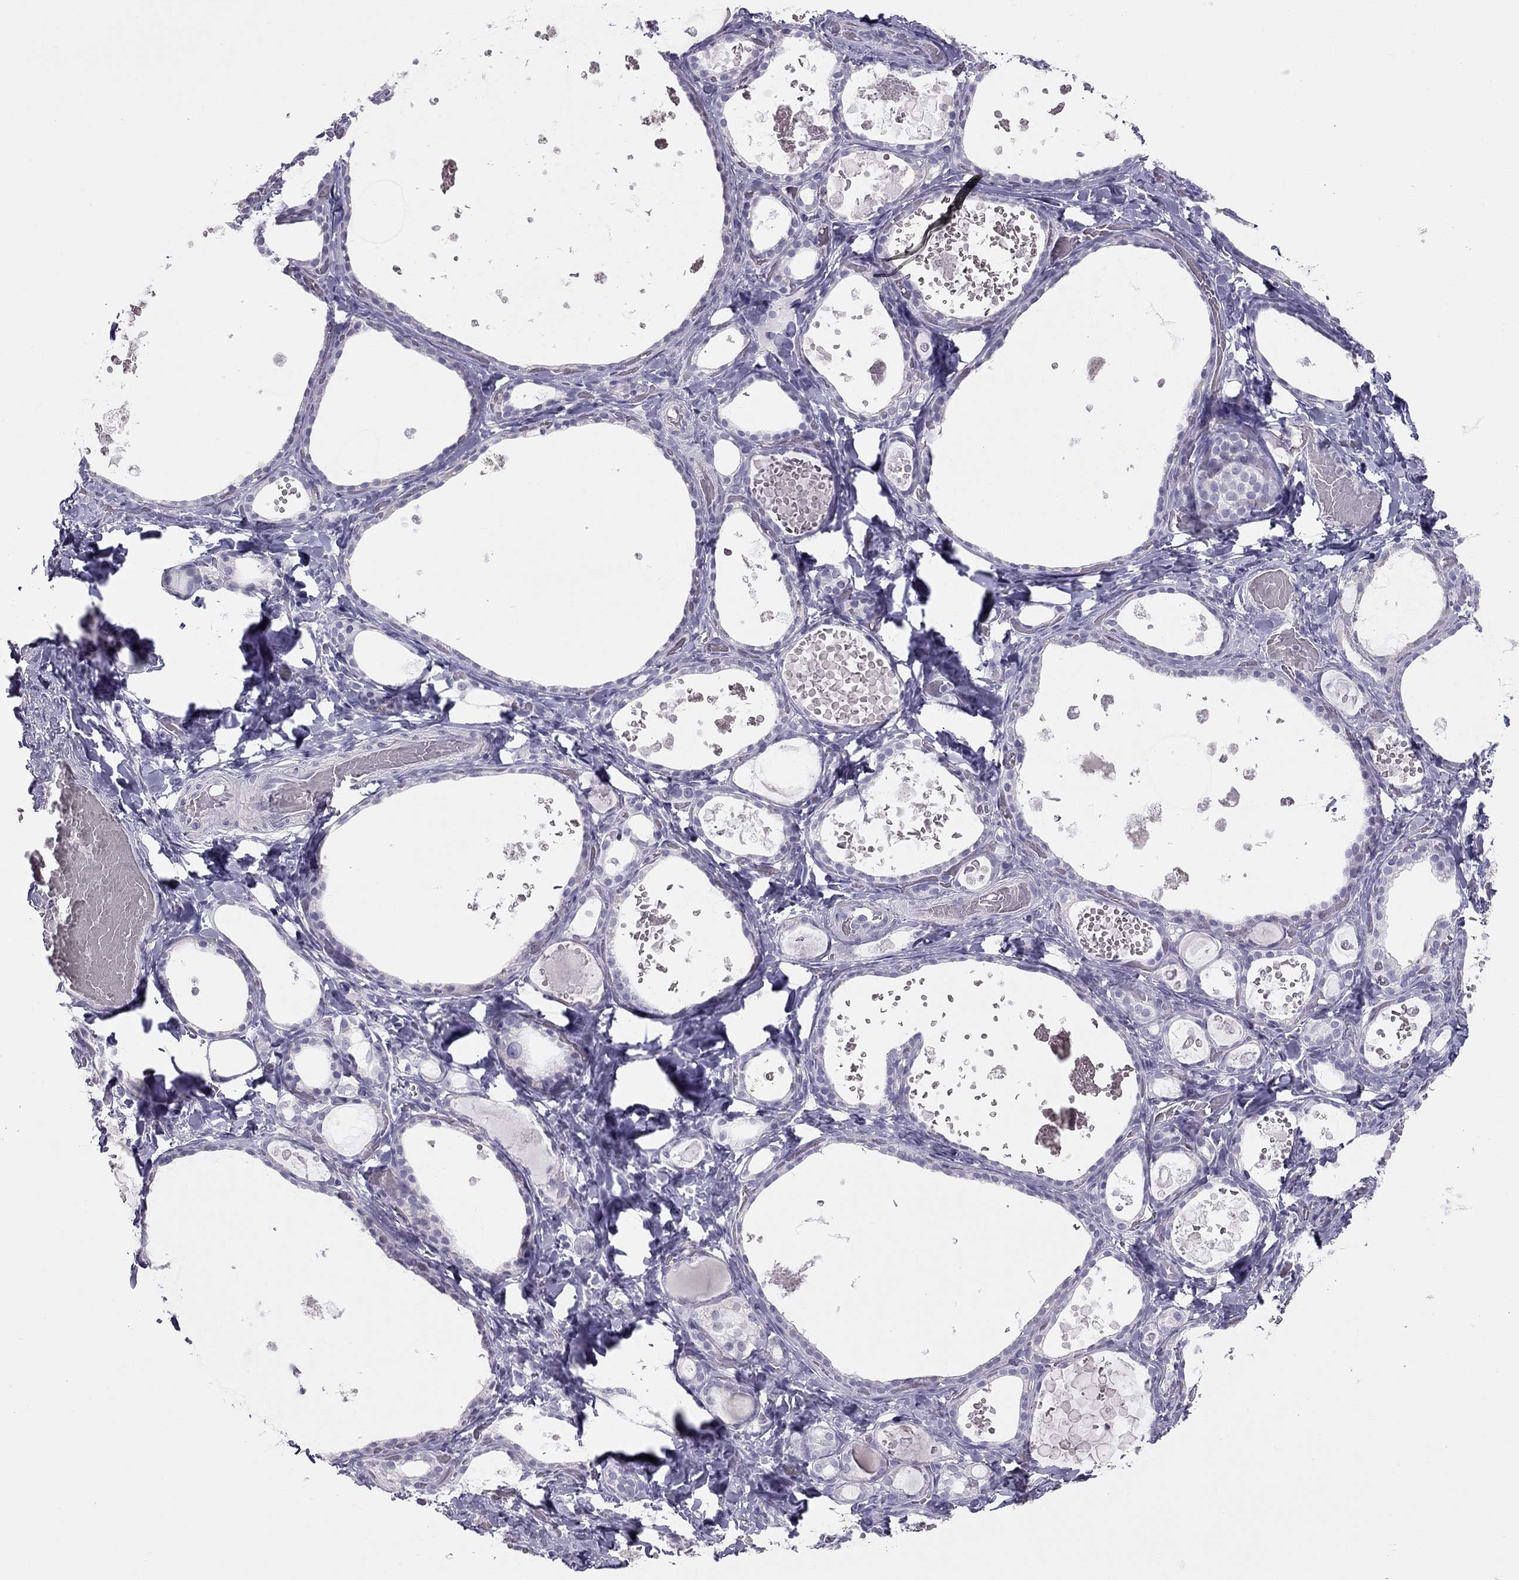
{"staining": {"intensity": "negative", "quantity": "none", "location": "none"}, "tissue": "thyroid gland", "cell_type": "Glandular cells", "image_type": "normal", "snomed": [{"axis": "morphology", "description": "Normal tissue, NOS"}, {"axis": "topography", "description": "Thyroid gland"}], "caption": "Glandular cells show no significant staining in unremarkable thyroid gland. (DAB immunohistochemistry (IHC) with hematoxylin counter stain).", "gene": "SPATA12", "patient": {"sex": "female", "age": 56}}